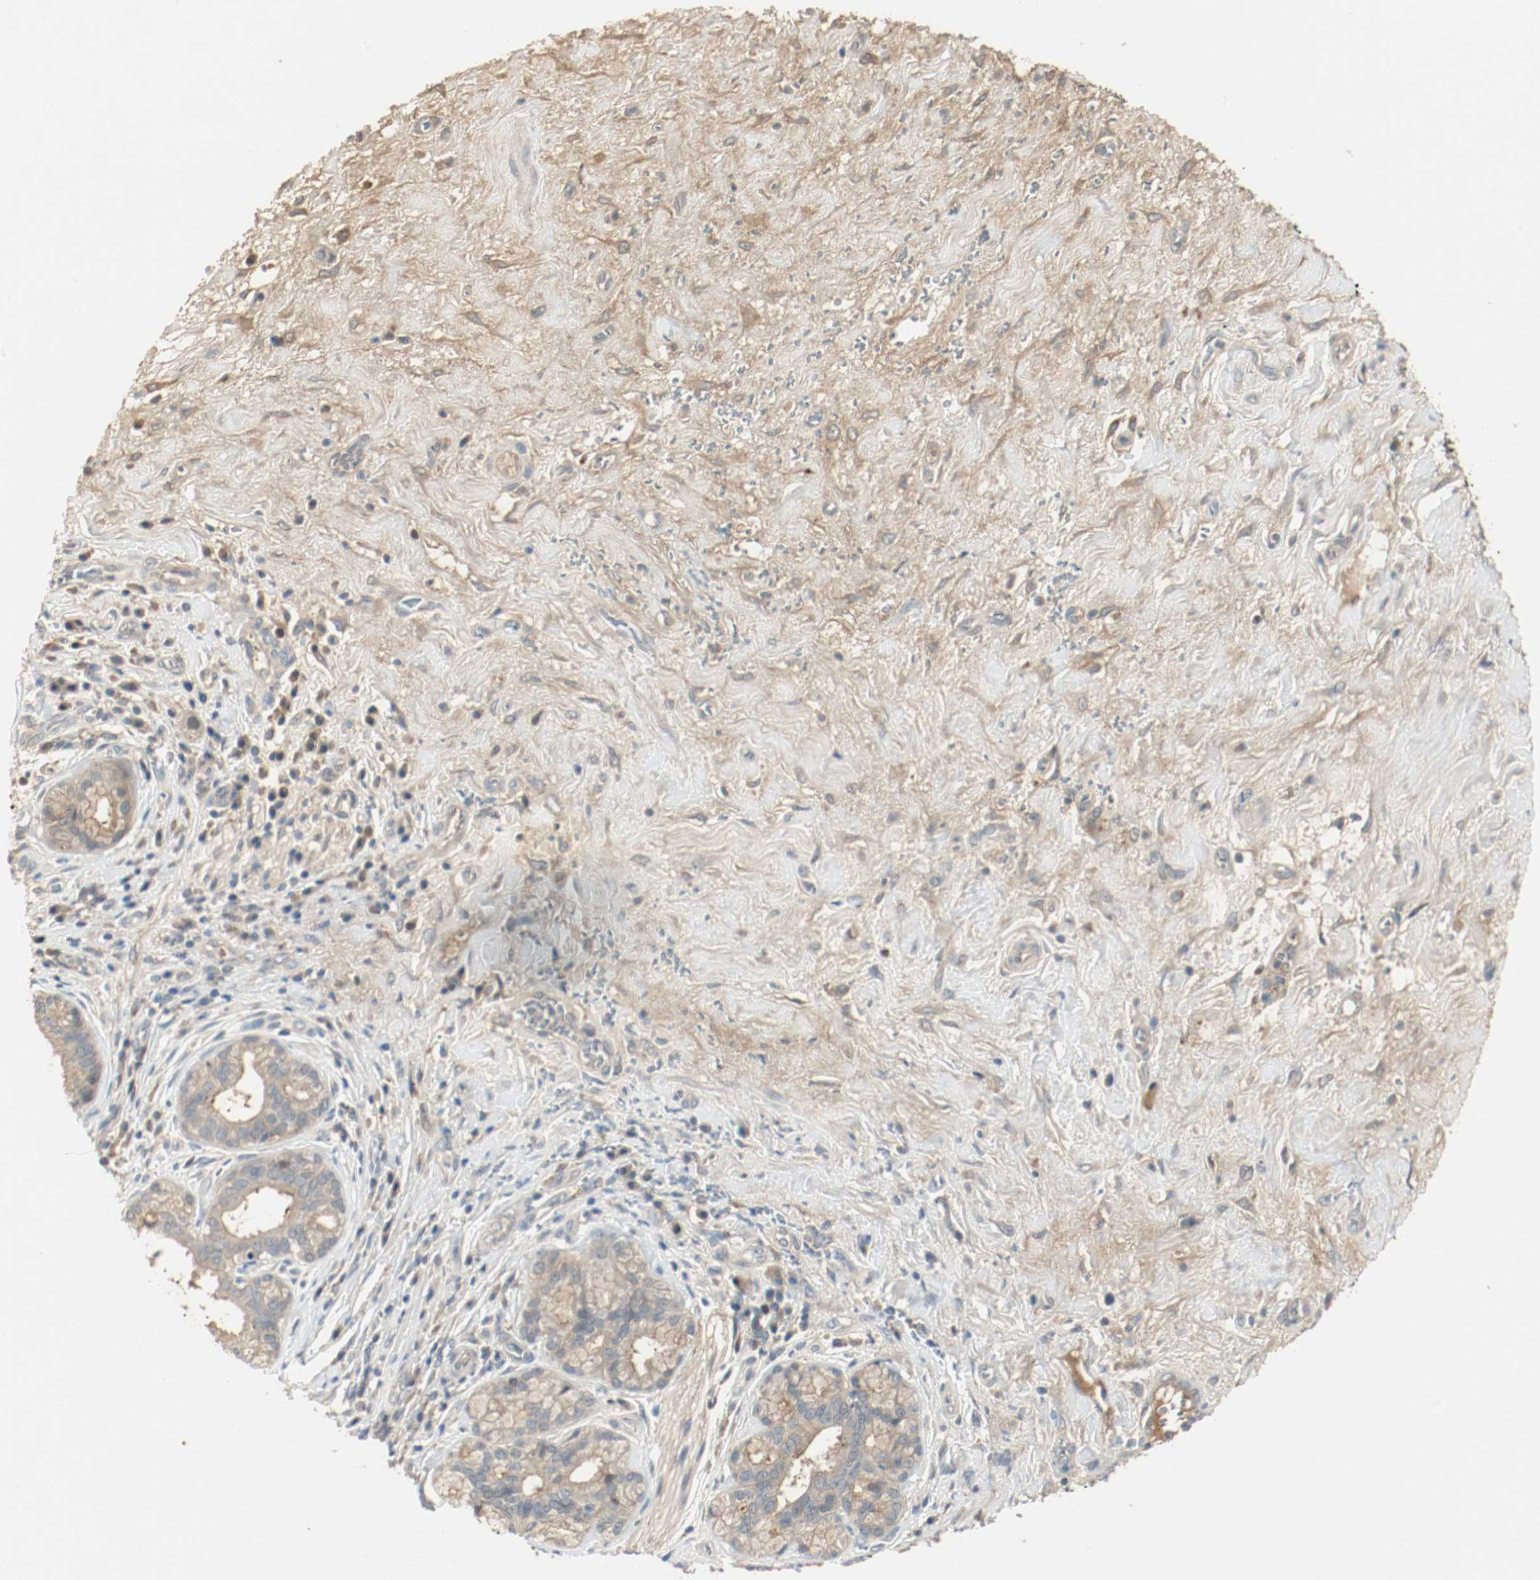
{"staining": {"intensity": "strong", "quantity": "25%-75%", "location": "cytoplasmic/membranous"}, "tissue": "pancreatic cancer", "cell_type": "Tumor cells", "image_type": "cancer", "snomed": [{"axis": "morphology", "description": "Adenocarcinoma, NOS"}, {"axis": "topography", "description": "Pancreas"}], "caption": "Immunohistochemistry (IHC) photomicrograph of neoplastic tissue: pancreatic cancer (adenocarcinoma) stained using immunohistochemistry (IHC) demonstrates high levels of strong protein expression localized specifically in the cytoplasmic/membranous of tumor cells, appearing as a cytoplasmic/membranous brown color.", "gene": "MELTF", "patient": {"sex": "female", "age": 73}}